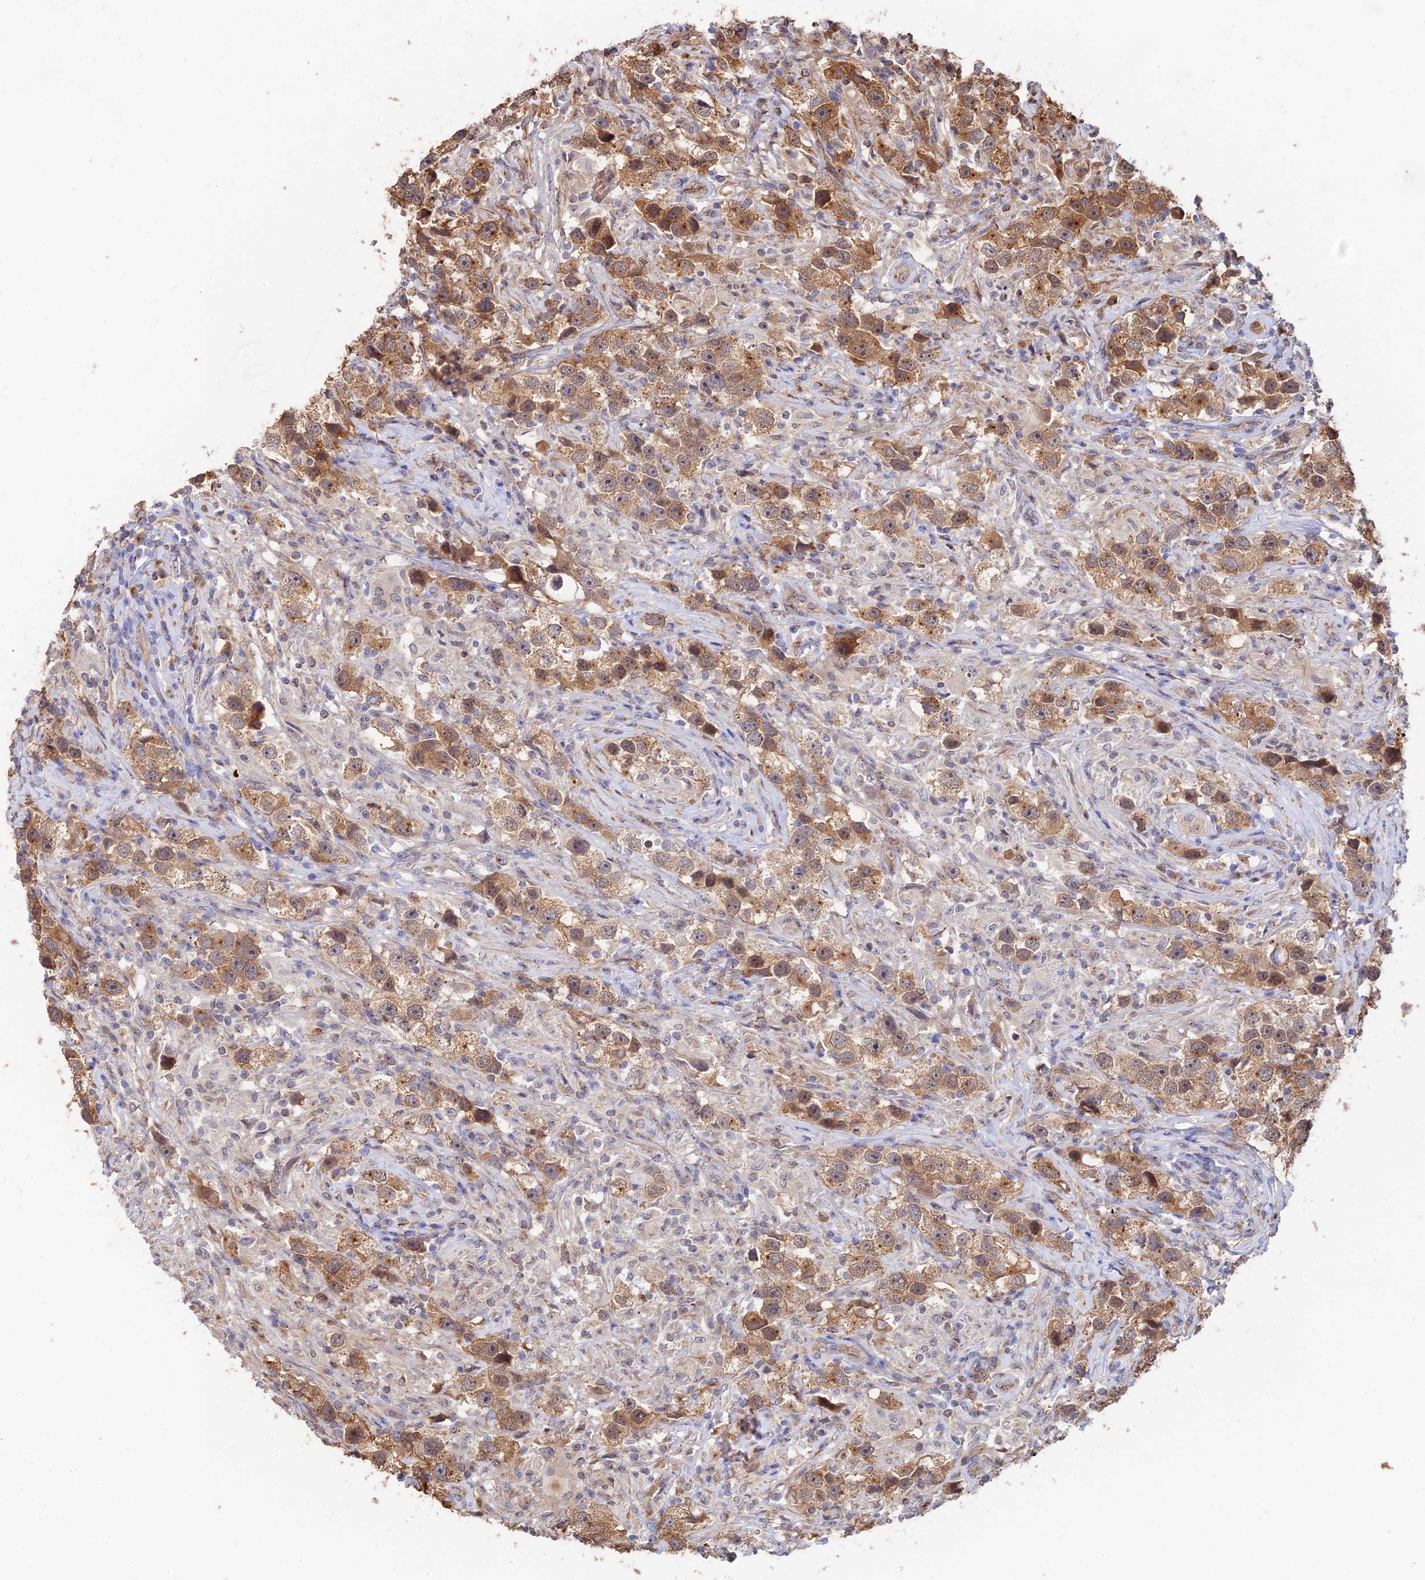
{"staining": {"intensity": "moderate", "quantity": ">75%", "location": "cytoplasmic/membranous"}, "tissue": "testis cancer", "cell_type": "Tumor cells", "image_type": "cancer", "snomed": [{"axis": "morphology", "description": "Seminoma, NOS"}, {"axis": "topography", "description": "Testis"}], "caption": "Testis cancer stained with a brown dye reveals moderate cytoplasmic/membranous positive expression in about >75% of tumor cells.", "gene": "WBP11", "patient": {"sex": "male", "age": 49}}